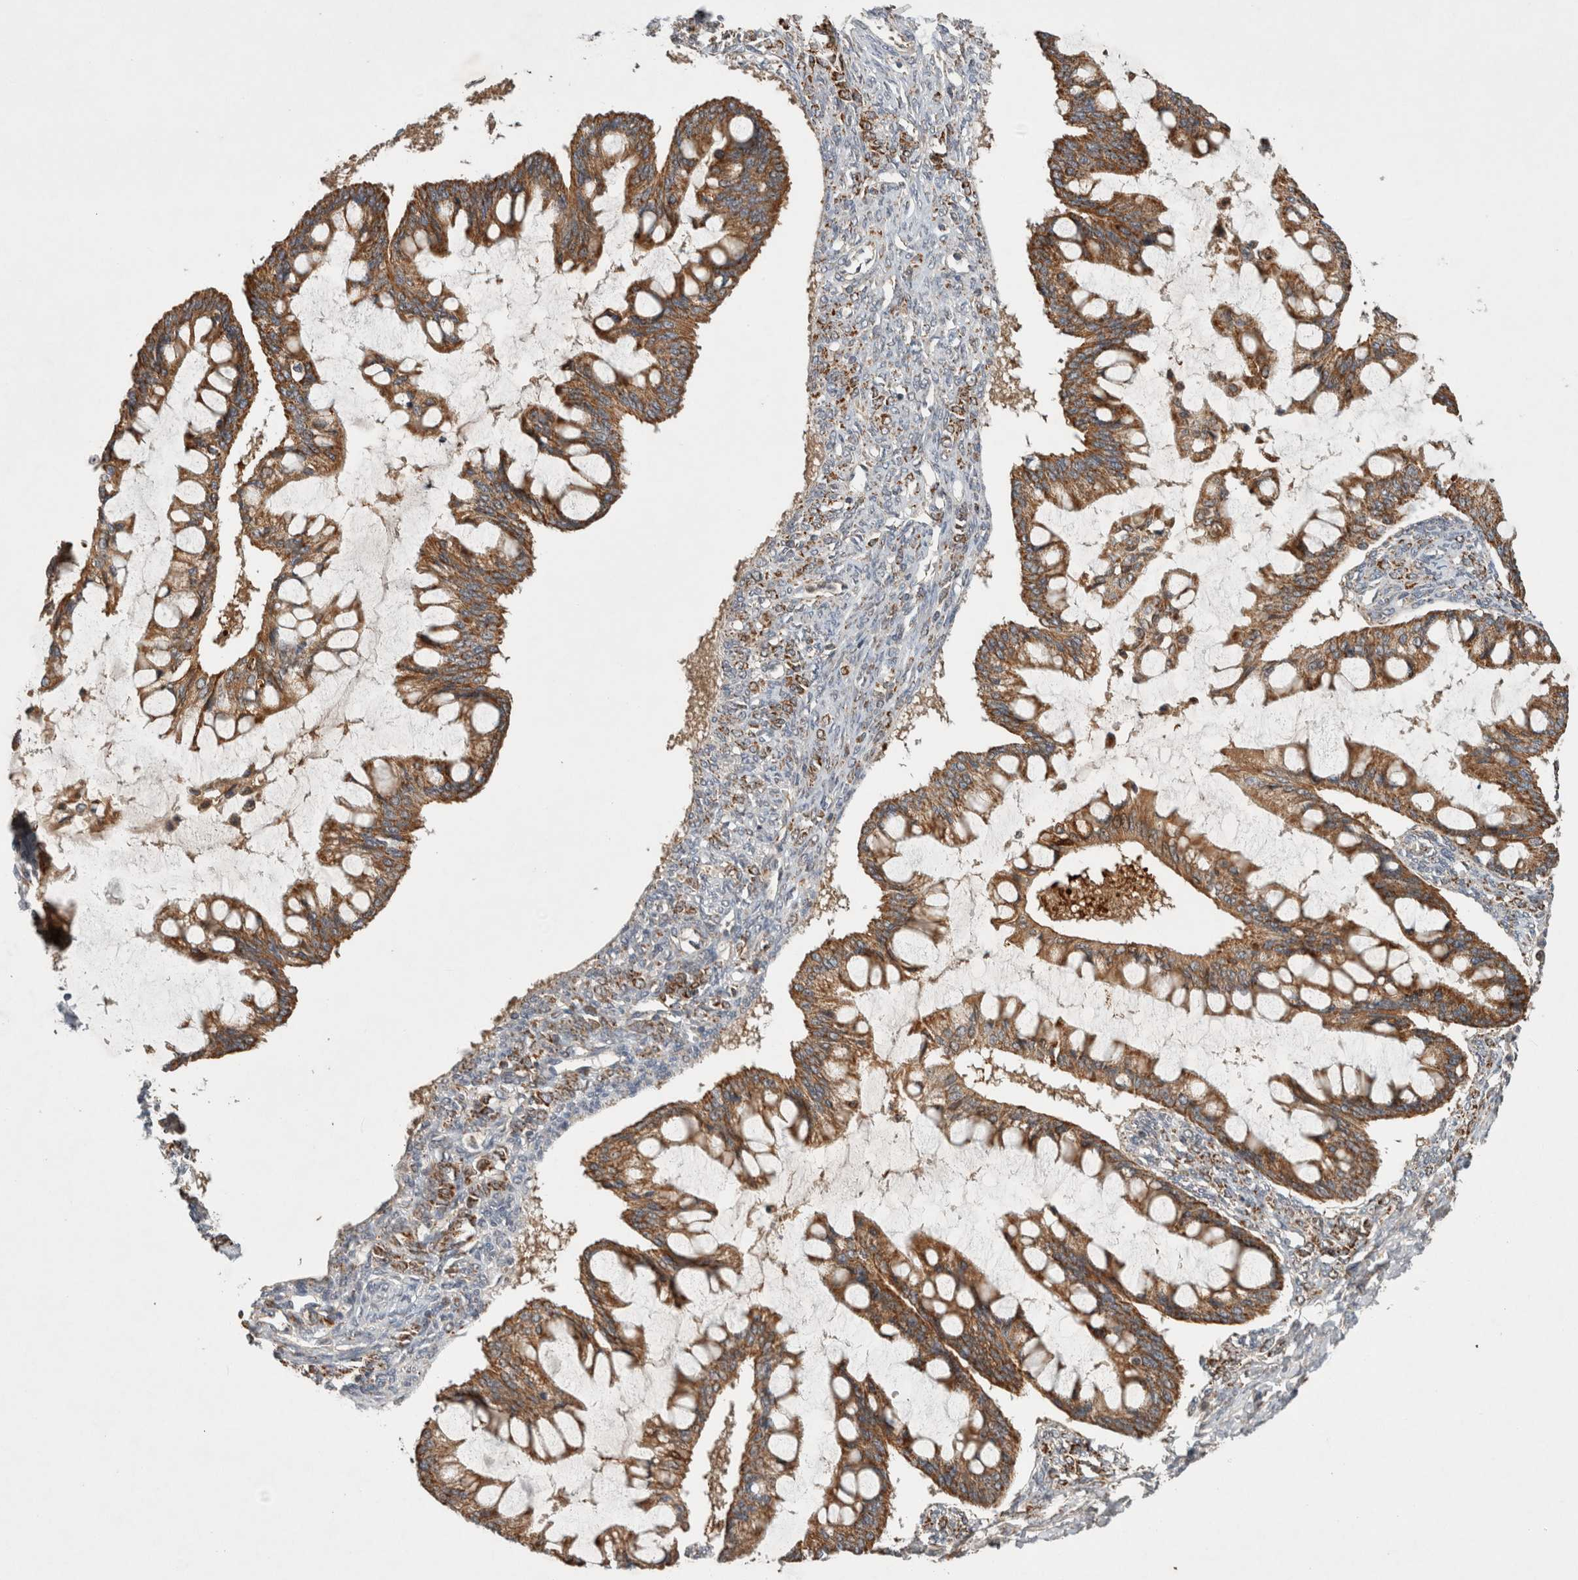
{"staining": {"intensity": "moderate", "quantity": ">75%", "location": "cytoplasmic/membranous"}, "tissue": "ovarian cancer", "cell_type": "Tumor cells", "image_type": "cancer", "snomed": [{"axis": "morphology", "description": "Cystadenocarcinoma, mucinous, NOS"}, {"axis": "topography", "description": "Ovary"}], "caption": "A histopathology image of ovarian cancer (mucinous cystadenocarcinoma) stained for a protein demonstrates moderate cytoplasmic/membranous brown staining in tumor cells.", "gene": "AMPD1", "patient": {"sex": "female", "age": 73}}